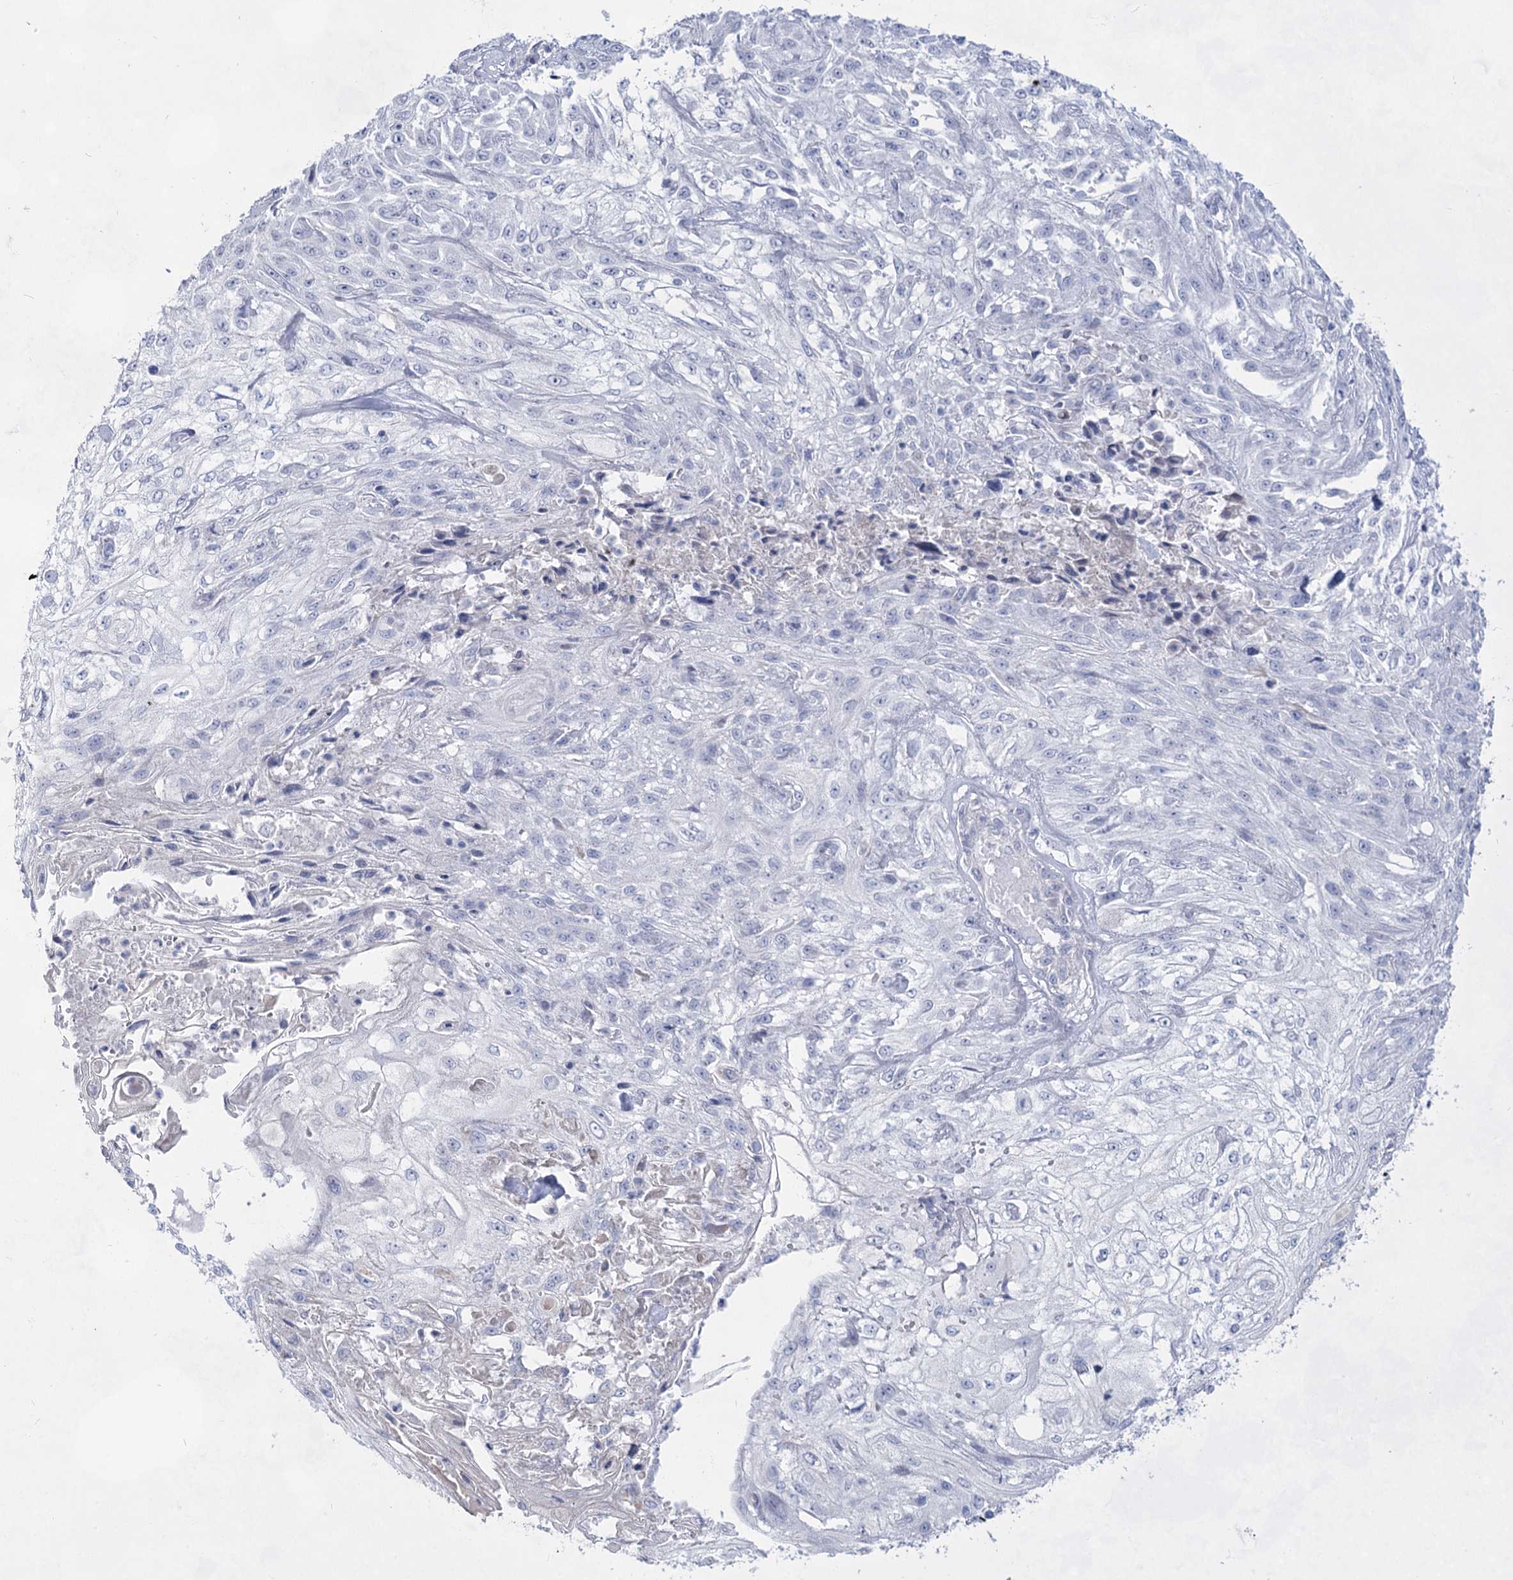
{"staining": {"intensity": "negative", "quantity": "none", "location": "none"}, "tissue": "skin cancer", "cell_type": "Tumor cells", "image_type": "cancer", "snomed": [{"axis": "morphology", "description": "Squamous cell carcinoma, NOS"}, {"axis": "morphology", "description": "Squamous cell carcinoma, metastatic, NOS"}, {"axis": "topography", "description": "Skin"}, {"axis": "topography", "description": "Lymph node"}], "caption": "Image shows no significant protein positivity in tumor cells of skin metastatic squamous cell carcinoma. Nuclei are stained in blue.", "gene": "ACRV1", "patient": {"sex": "male", "age": 75}}